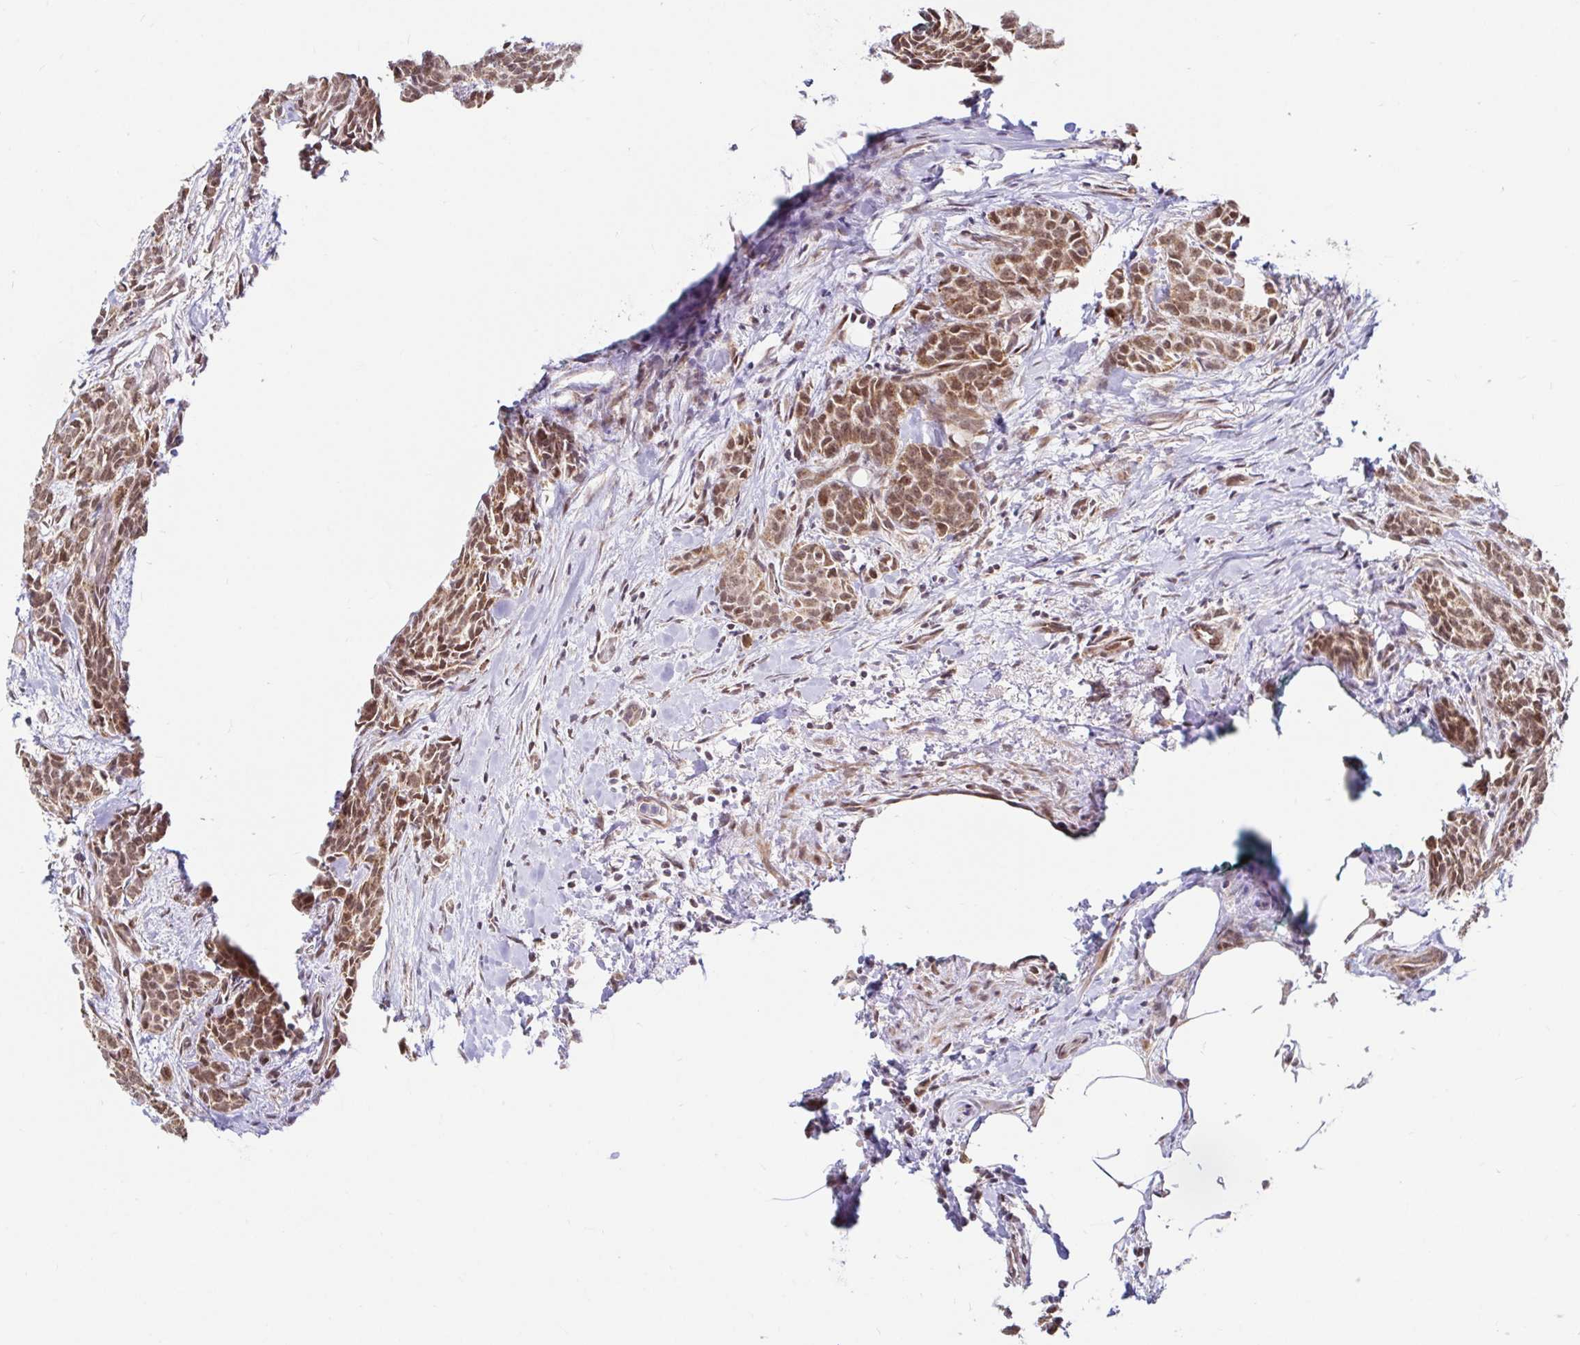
{"staining": {"intensity": "moderate", "quantity": ">75%", "location": "cytoplasmic/membranous,nuclear"}, "tissue": "breast cancer", "cell_type": "Tumor cells", "image_type": "cancer", "snomed": [{"axis": "morphology", "description": "Duct carcinoma"}, {"axis": "topography", "description": "Breast"}], "caption": "Immunohistochemistry (IHC) histopathology image of neoplastic tissue: breast cancer (intraductal carcinoma) stained using immunohistochemistry (IHC) displays medium levels of moderate protein expression localized specifically in the cytoplasmic/membranous and nuclear of tumor cells, appearing as a cytoplasmic/membranous and nuclear brown color.", "gene": "TIMM50", "patient": {"sex": "female", "age": 91}}